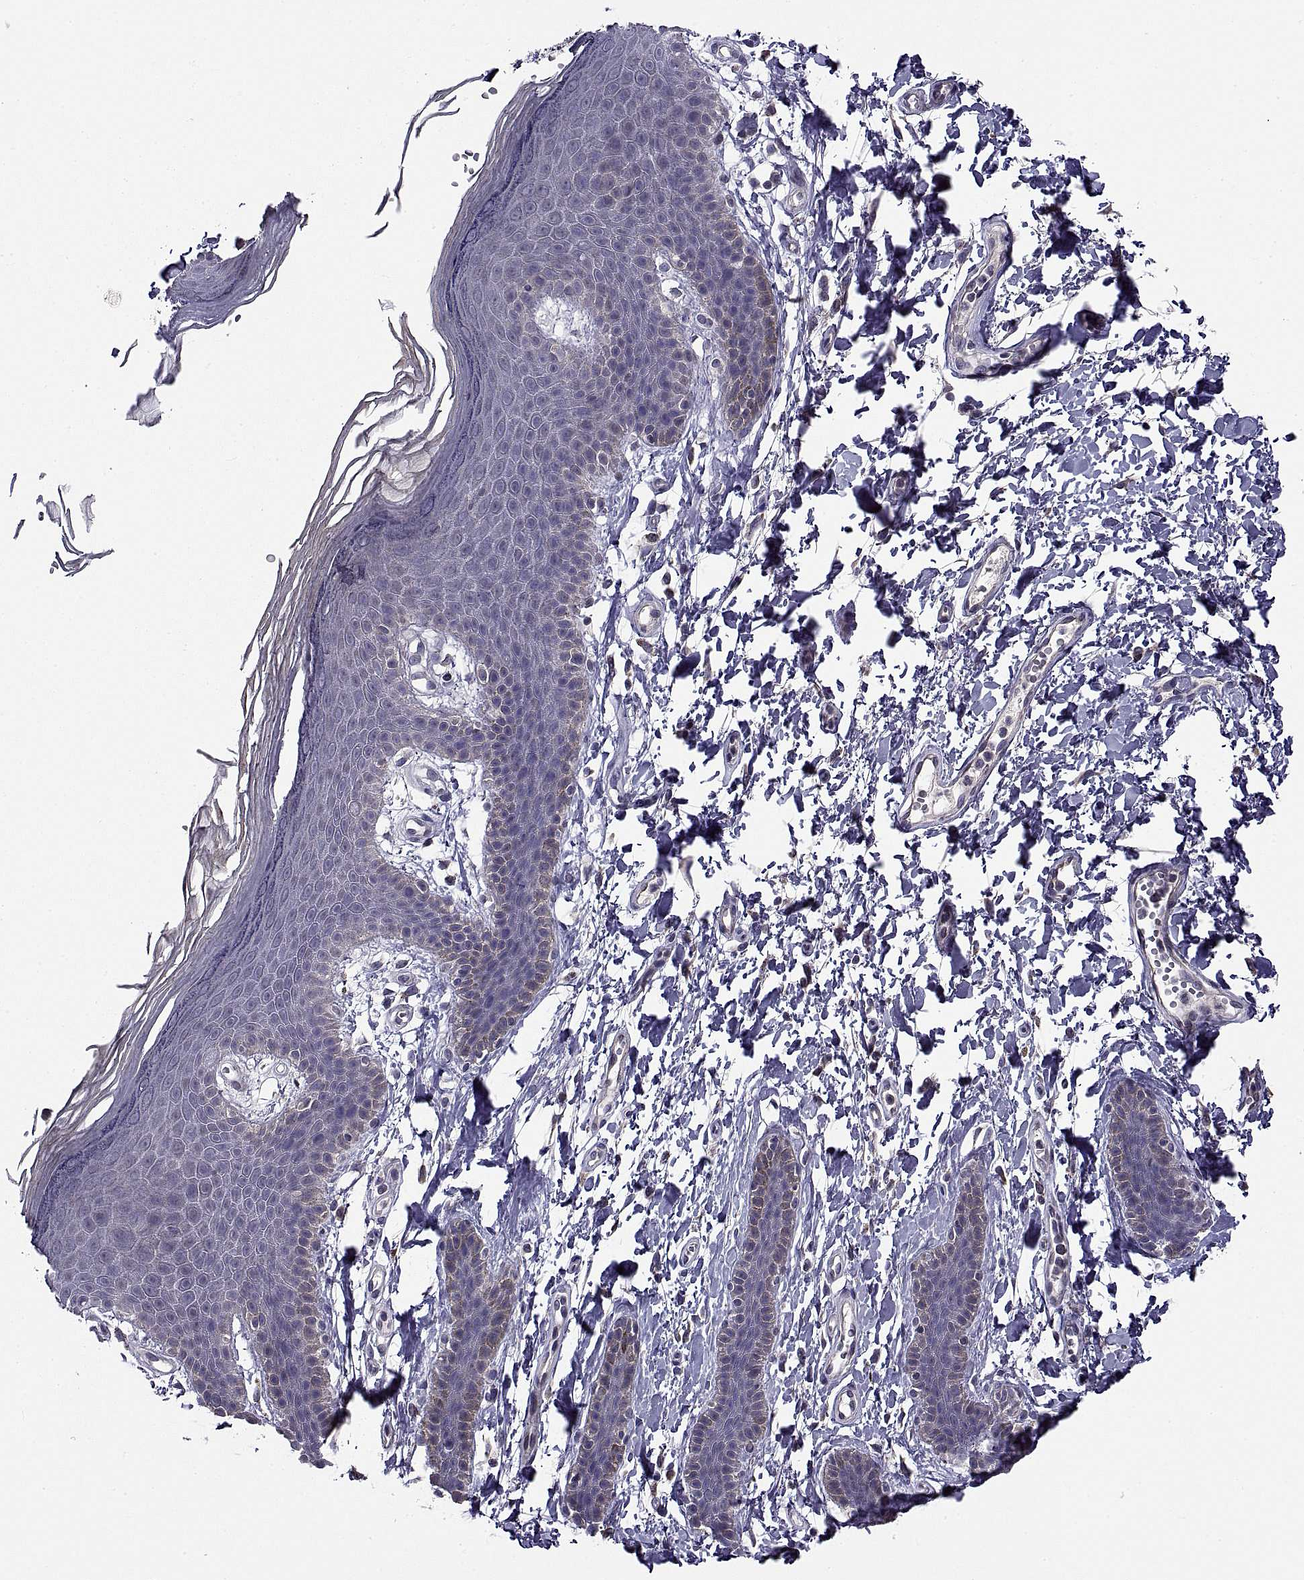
{"staining": {"intensity": "negative", "quantity": "none", "location": "none"}, "tissue": "skin", "cell_type": "Epidermal cells", "image_type": "normal", "snomed": [{"axis": "morphology", "description": "Normal tissue, NOS"}, {"axis": "topography", "description": "Anal"}], "caption": "An immunohistochemistry micrograph of benign skin is shown. There is no staining in epidermal cells of skin. (Immunohistochemistry, brightfield microscopy, high magnification).", "gene": "NPTX2", "patient": {"sex": "male", "age": 53}}